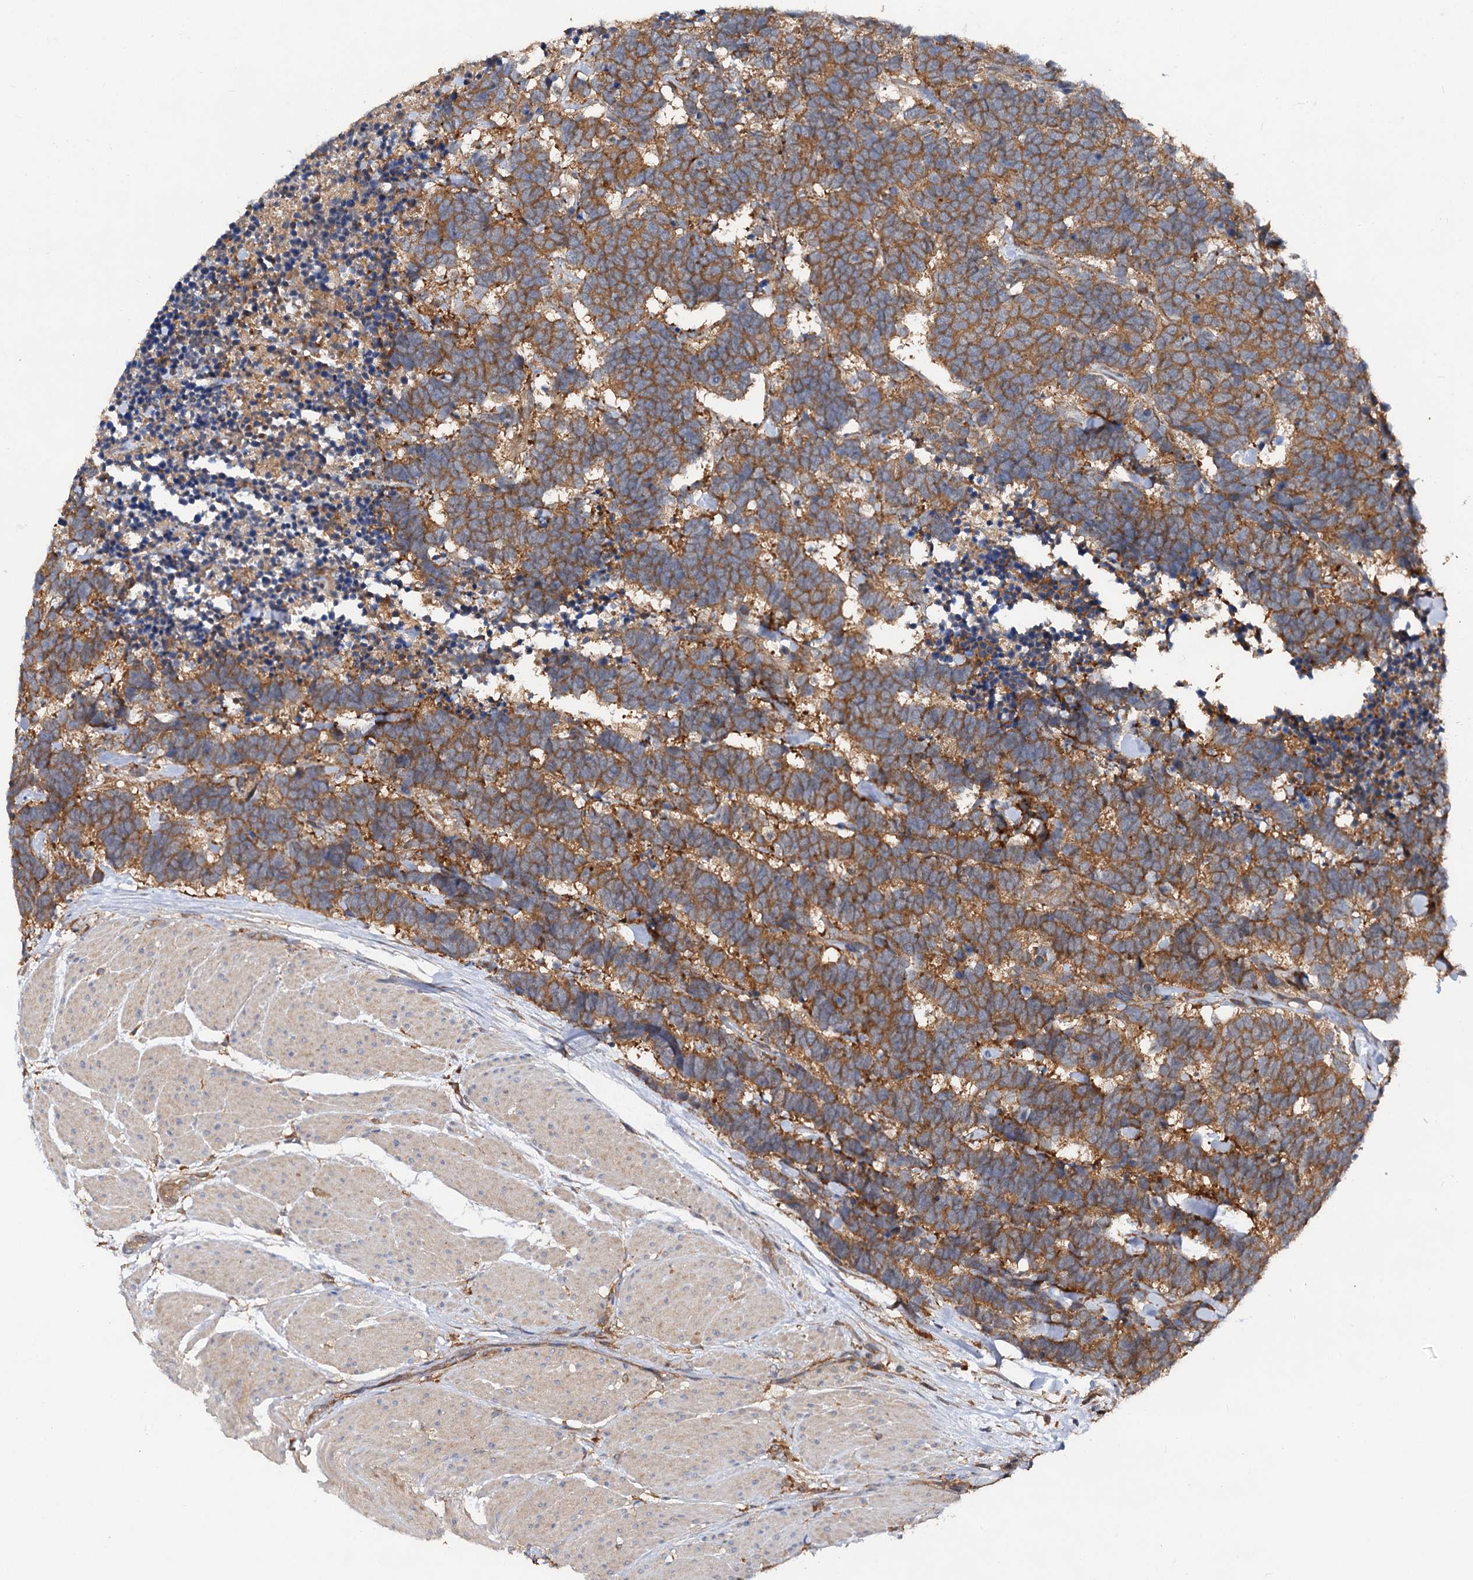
{"staining": {"intensity": "moderate", "quantity": ">75%", "location": "cytoplasmic/membranous"}, "tissue": "carcinoid", "cell_type": "Tumor cells", "image_type": "cancer", "snomed": [{"axis": "morphology", "description": "Carcinoma, NOS"}, {"axis": "morphology", "description": "Carcinoid, malignant, NOS"}, {"axis": "topography", "description": "Urinary bladder"}], "caption": "High-power microscopy captured an immunohistochemistry (IHC) image of carcinoid (malignant), revealing moderate cytoplasmic/membranous positivity in approximately >75% of tumor cells.", "gene": "VPS29", "patient": {"sex": "male", "age": 57}}